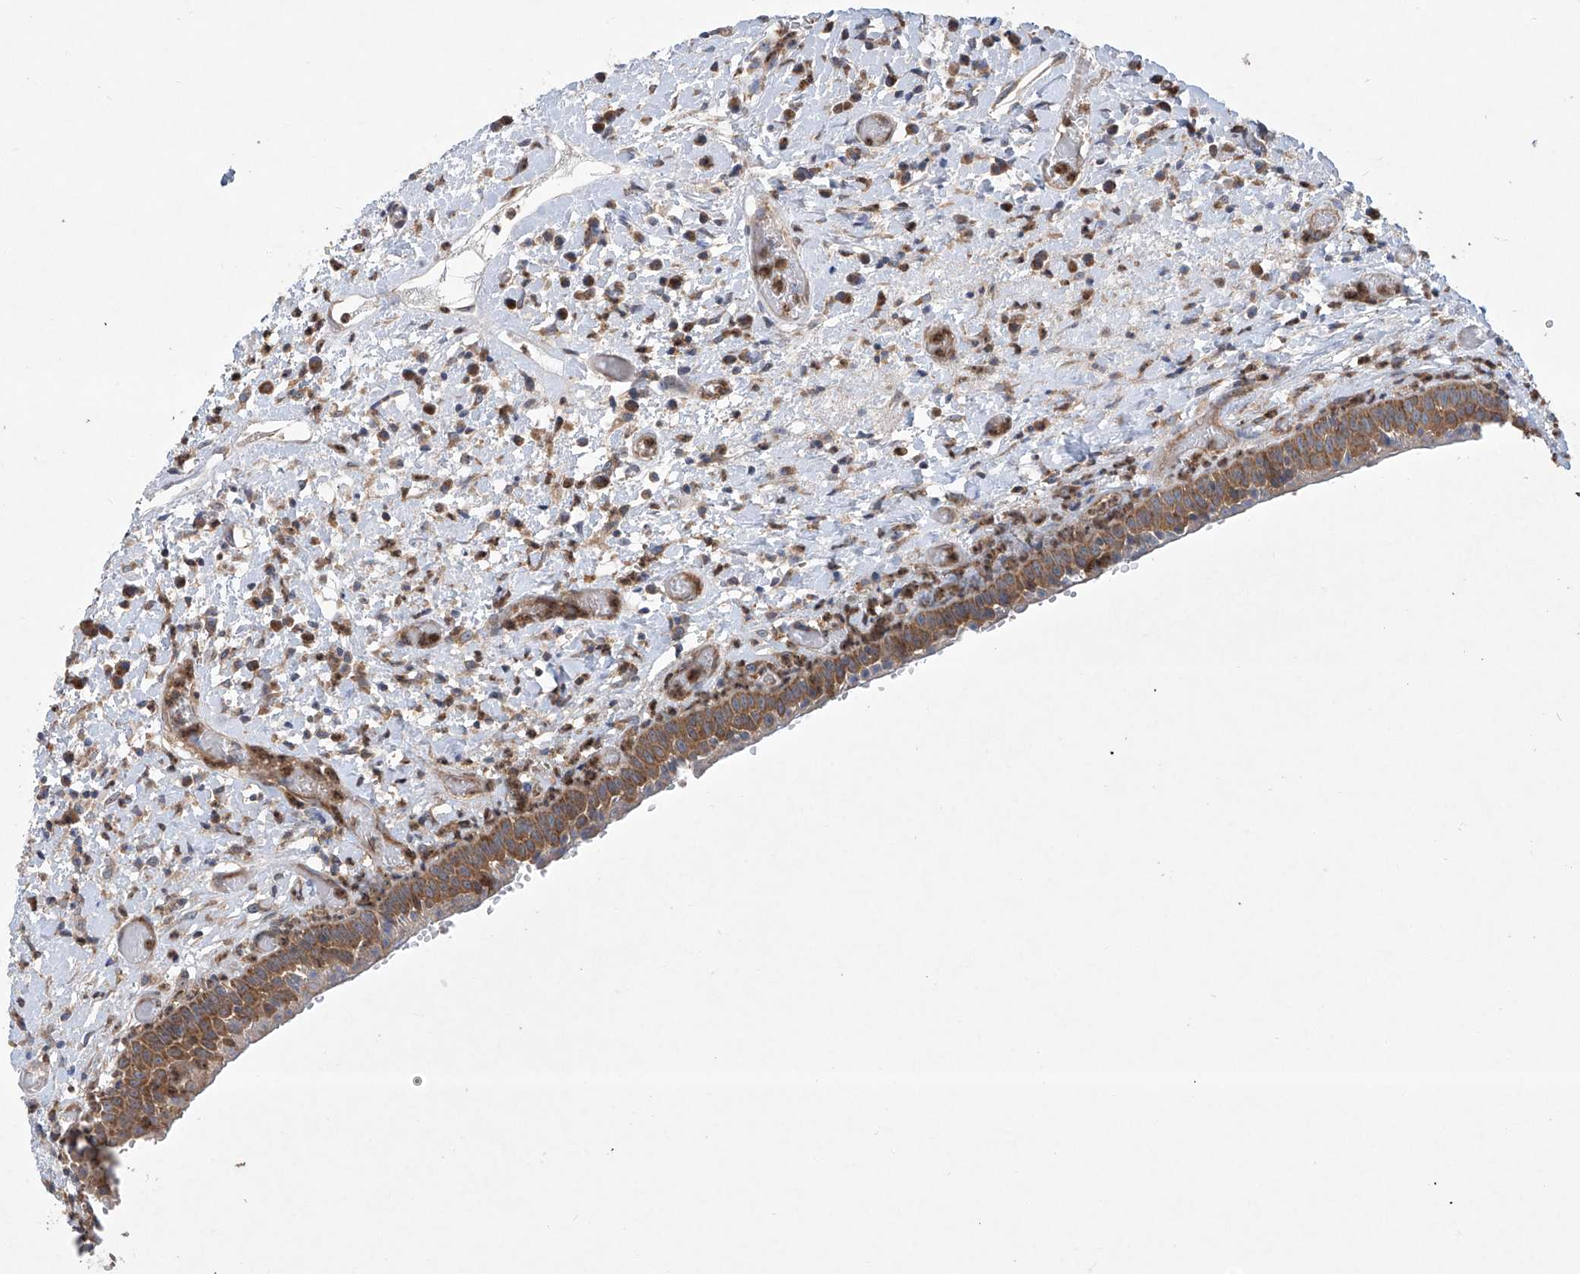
{"staining": {"intensity": "moderate", "quantity": "25%-75%", "location": "cytoplasmic/membranous"}, "tissue": "oral mucosa", "cell_type": "Squamous epithelial cells", "image_type": "normal", "snomed": [{"axis": "morphology", "description": "Normal tissue, NOS"}, {"axis": "topography", "description": "Oral tissue"}], "caption": "Oral mucosa was stained to show a protein in brown. There is medium levels of moderate cytoplasmic/membranous staining in approximately 25%-75% of squamous epithelial cells. (brown staining indicates protein expression, while blue staining denotes nuclei).", "gene": "KLC4", "patient": {"sex": "female", "age": 76}}